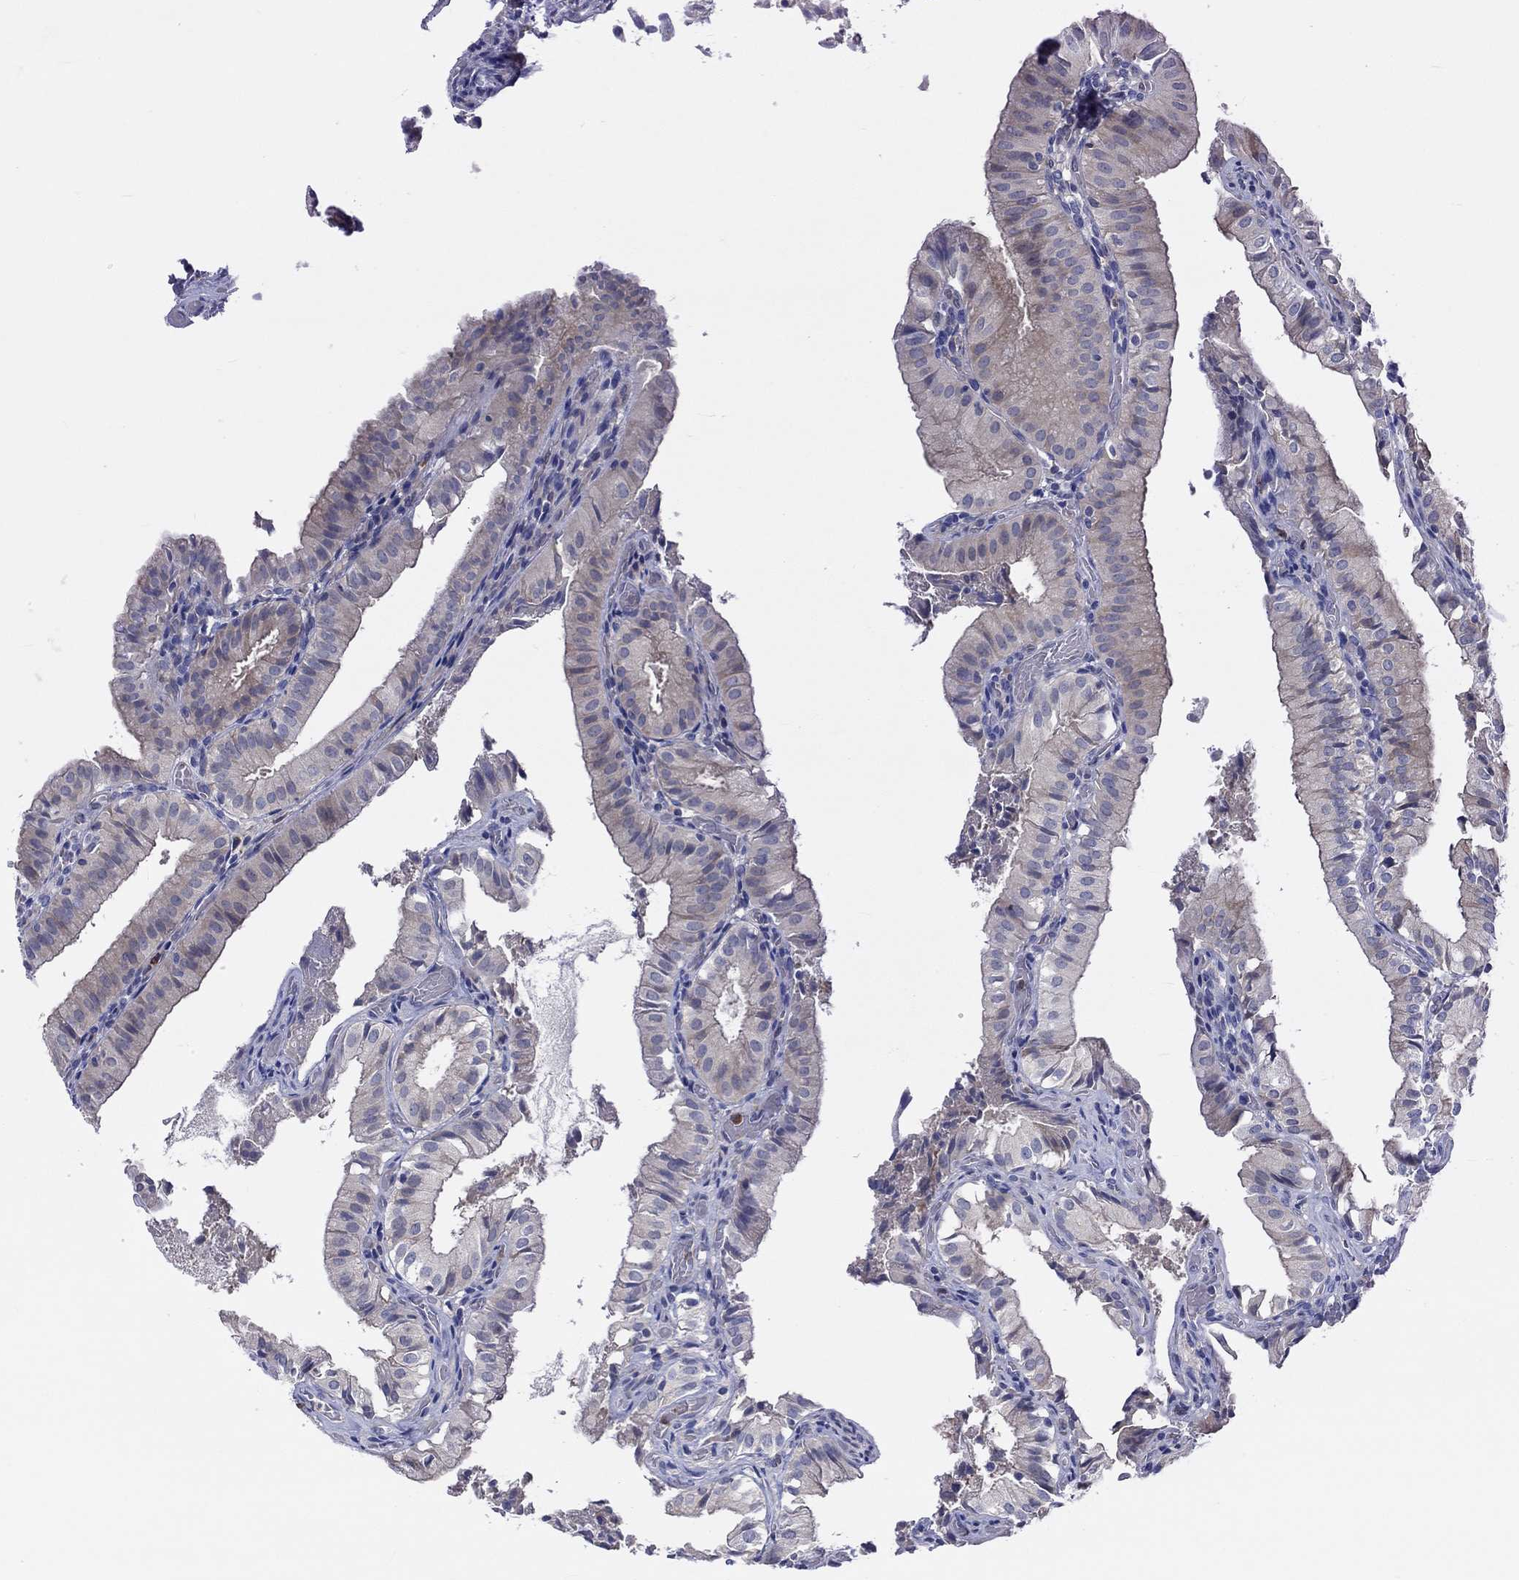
{"staining": {"intensity": "negative", "quantity": "none", "location": "none"}, "tissue": "gallbladder", "cell_type": "Glandular cells", "image_type": "normal", "snomed": [{"axis": "morphology", "description": "Normal tissue, NOS"}, {"axis": "topography", "description": "Gallbladder"}], "caption": "Immunohistochemistry (IHC) micrograph of unremarkable human gallbladder stained for a protein (brown), which reveals no positivity in glandular cells. (DAB (3,3'-diaminobenzidine) IHC with hematoxylin counter stain).", "gene": "ABCG4", "patient": {"sex": "female", "age": 47}}